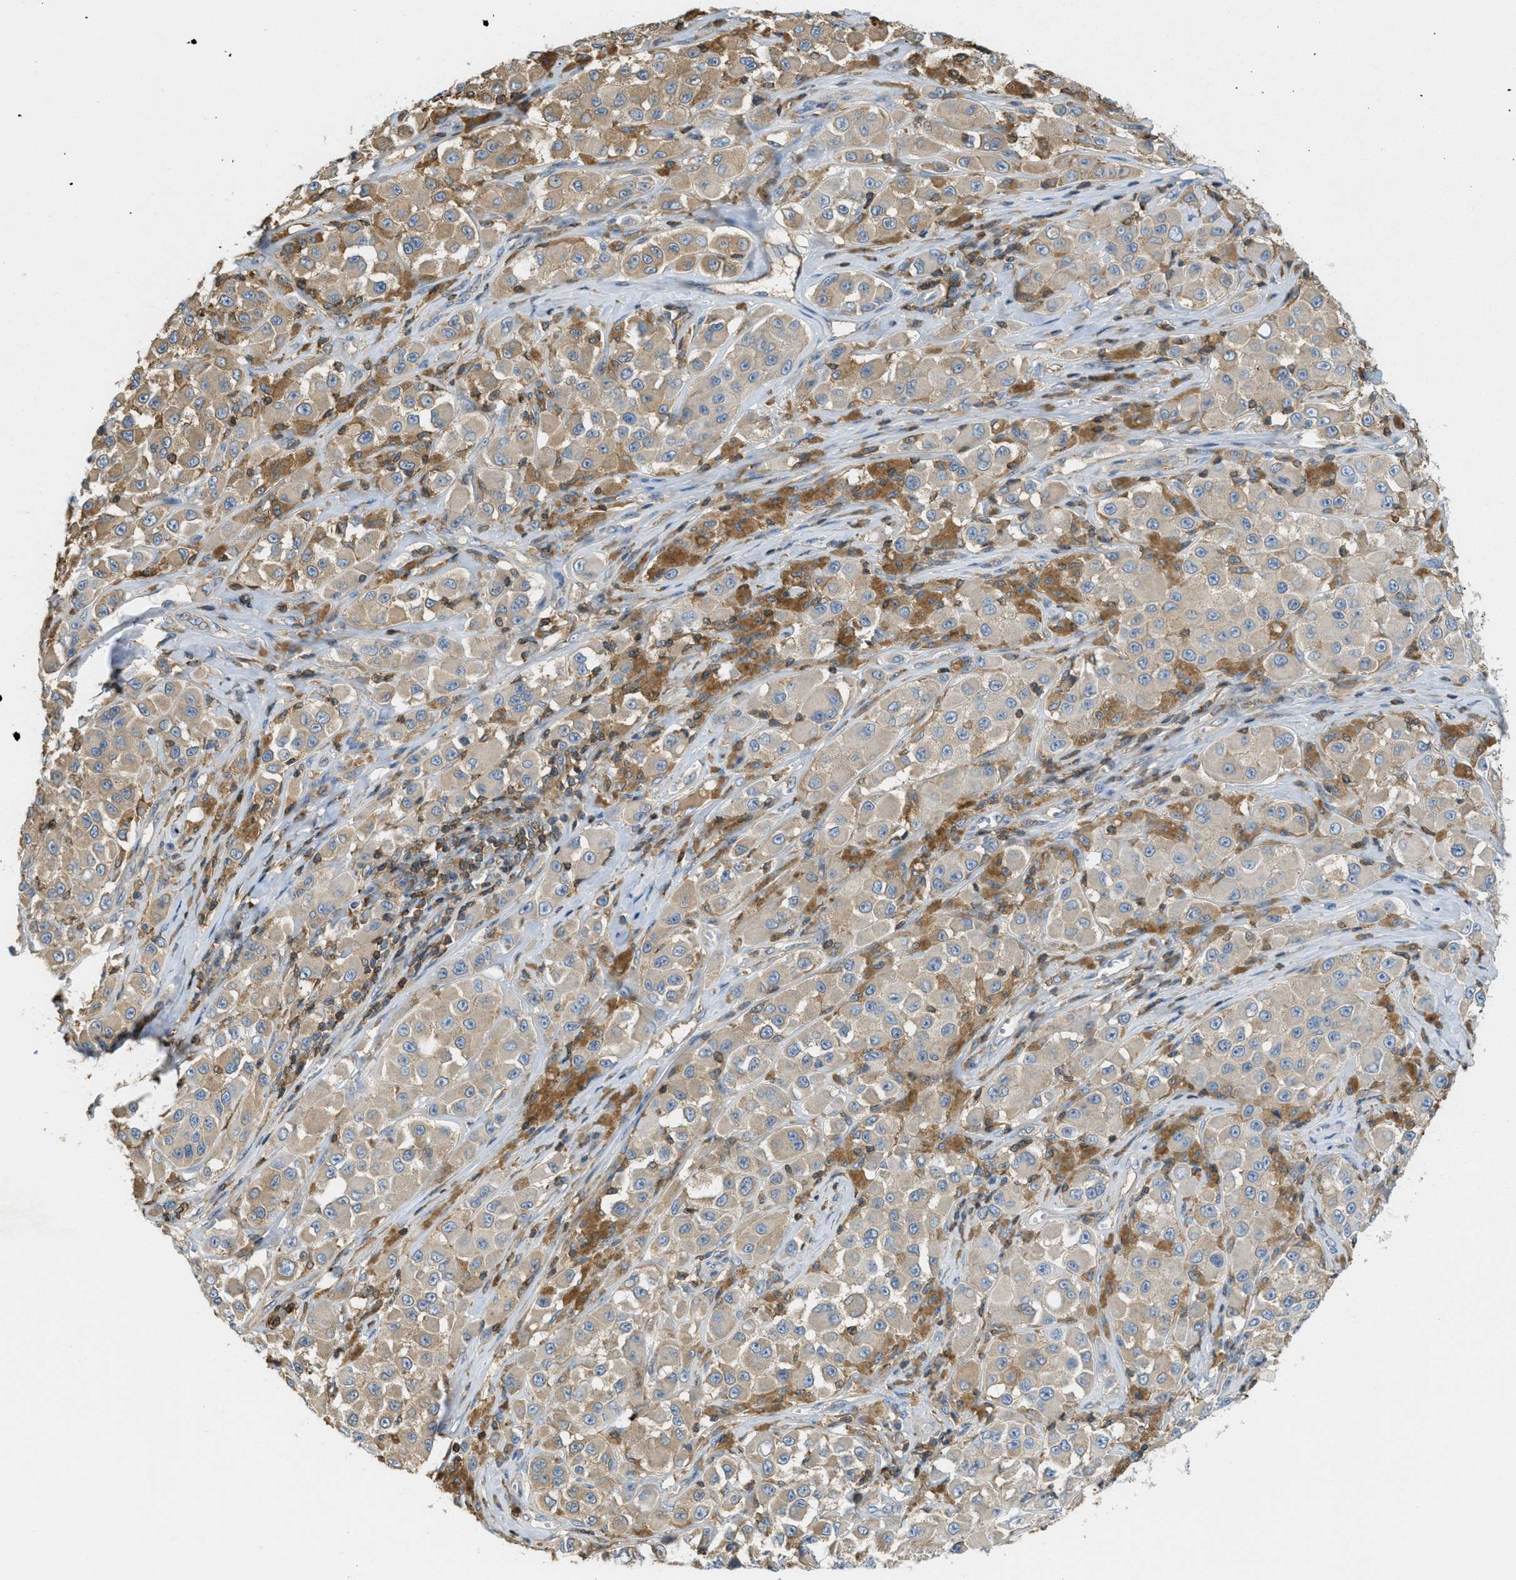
{"staining": {"intensity": "weak", "quantity": ">75%", "location": "cytoplasmic/membranous"}, "tissue": "melanoma", "cell_type": "Tumor cells", "image_type": "cancer", "snomed": [{"axis": "morphology", "description": "Malignant melanoma, NOS"}, {"axis": "topography", "description": "Skin"}], "caption": "Melanoma stained with immunohistochemistry (IHC) shows weak cytoplasmic/membranous staining in approximately >75% of tumor cells.", "gene": "GRIK2", "patient": {"sex": "male", "age": 84}}